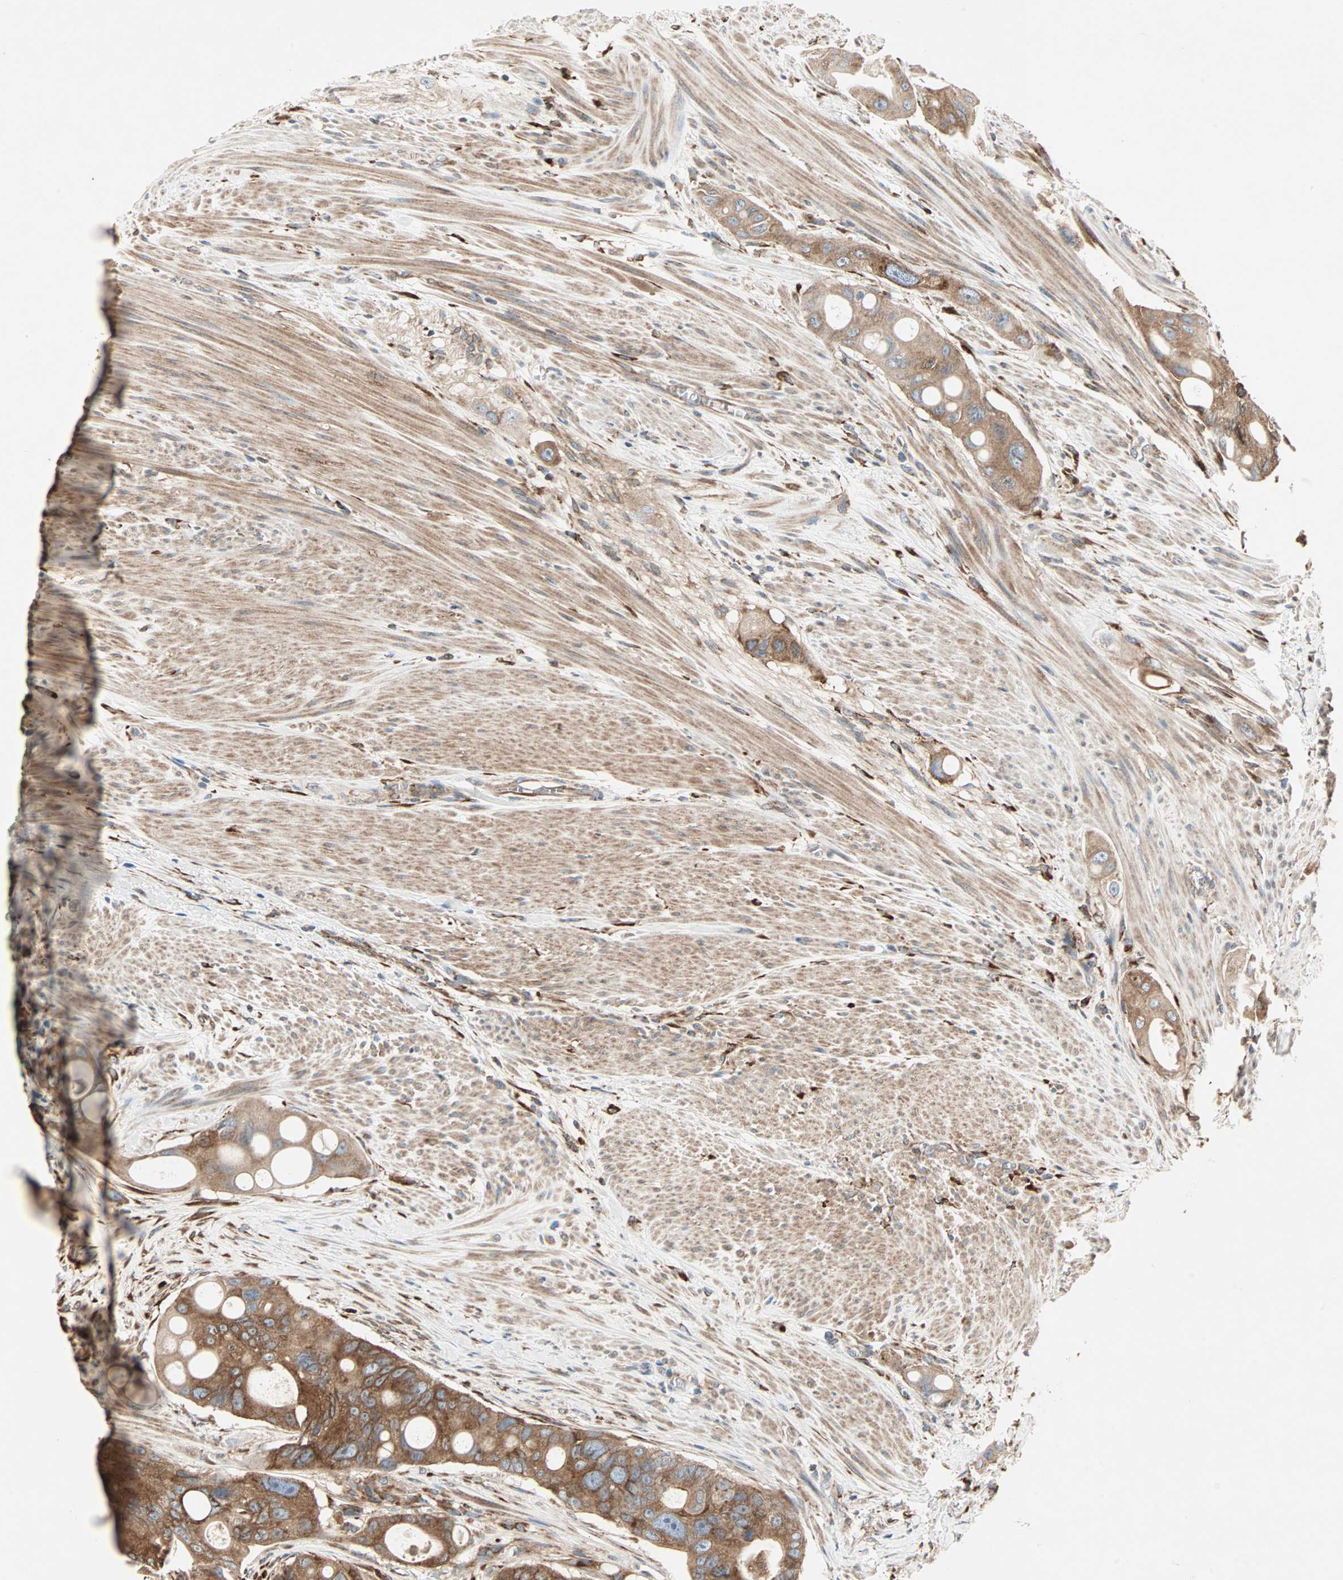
{"staining": {"intensity": "moderate", "quantity": ">75%", "location": "cytoplasmic/membranous"}, "tissue": "colorectal cancer", "cell_type": "Tumor cells", "image_type": "cancer", "snomed": [{"axis": "morphology", "description": "Adenocarcinoma, NOS"}, {"axis": "topography", "description": "Colon"}], "caption": "Protein positivity by immunohistochemistry (IHC) exhibits moderate cytoplasmic/membranous expression in about >75% of tumor cells in colorectal cancer.", "gene": "H6PD", "patient": {"sex": "female", "age": 57}}